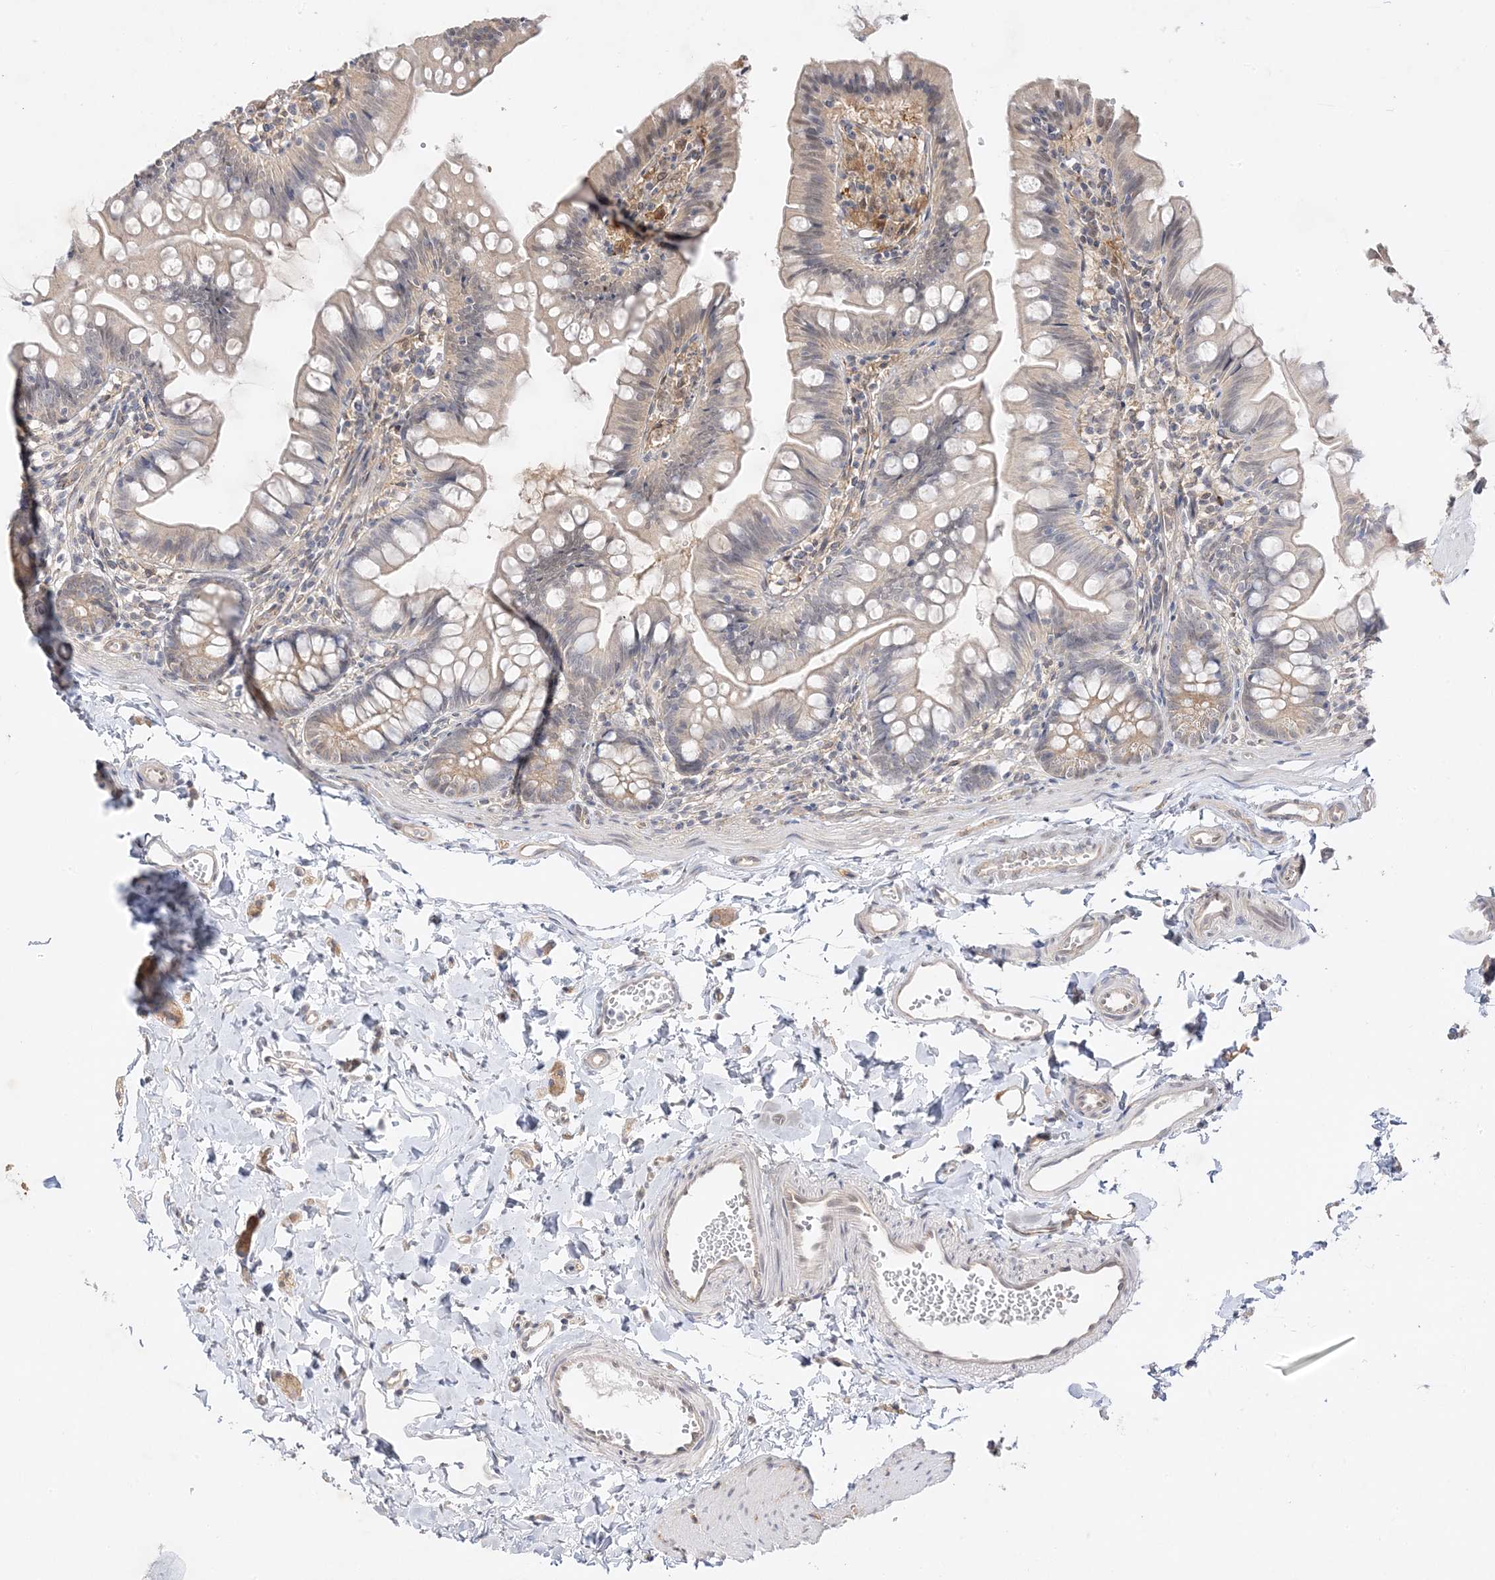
{"staining": {"intensity": "weak", "quantity": "25%-75%", "location": "cytoplasmic/membranous"}, "tissue": "small intestine", "cell_type": "Glandular cells", "image_type": "normal", "snomed": [{"axis": "morphology", "description": "Normal tissue, NOS"}, {"axis": "topography", "description": "Small intestine"}], "caption": "Small intestine stained with DAB immunohistochemistry (IHC) exhibits low levels of weak cytoplasmic/membranous positivity in approximately 25%-75% of glandular cells.", "gene": "C2CD2", "patient": {"sex": "male", "age": 7}}